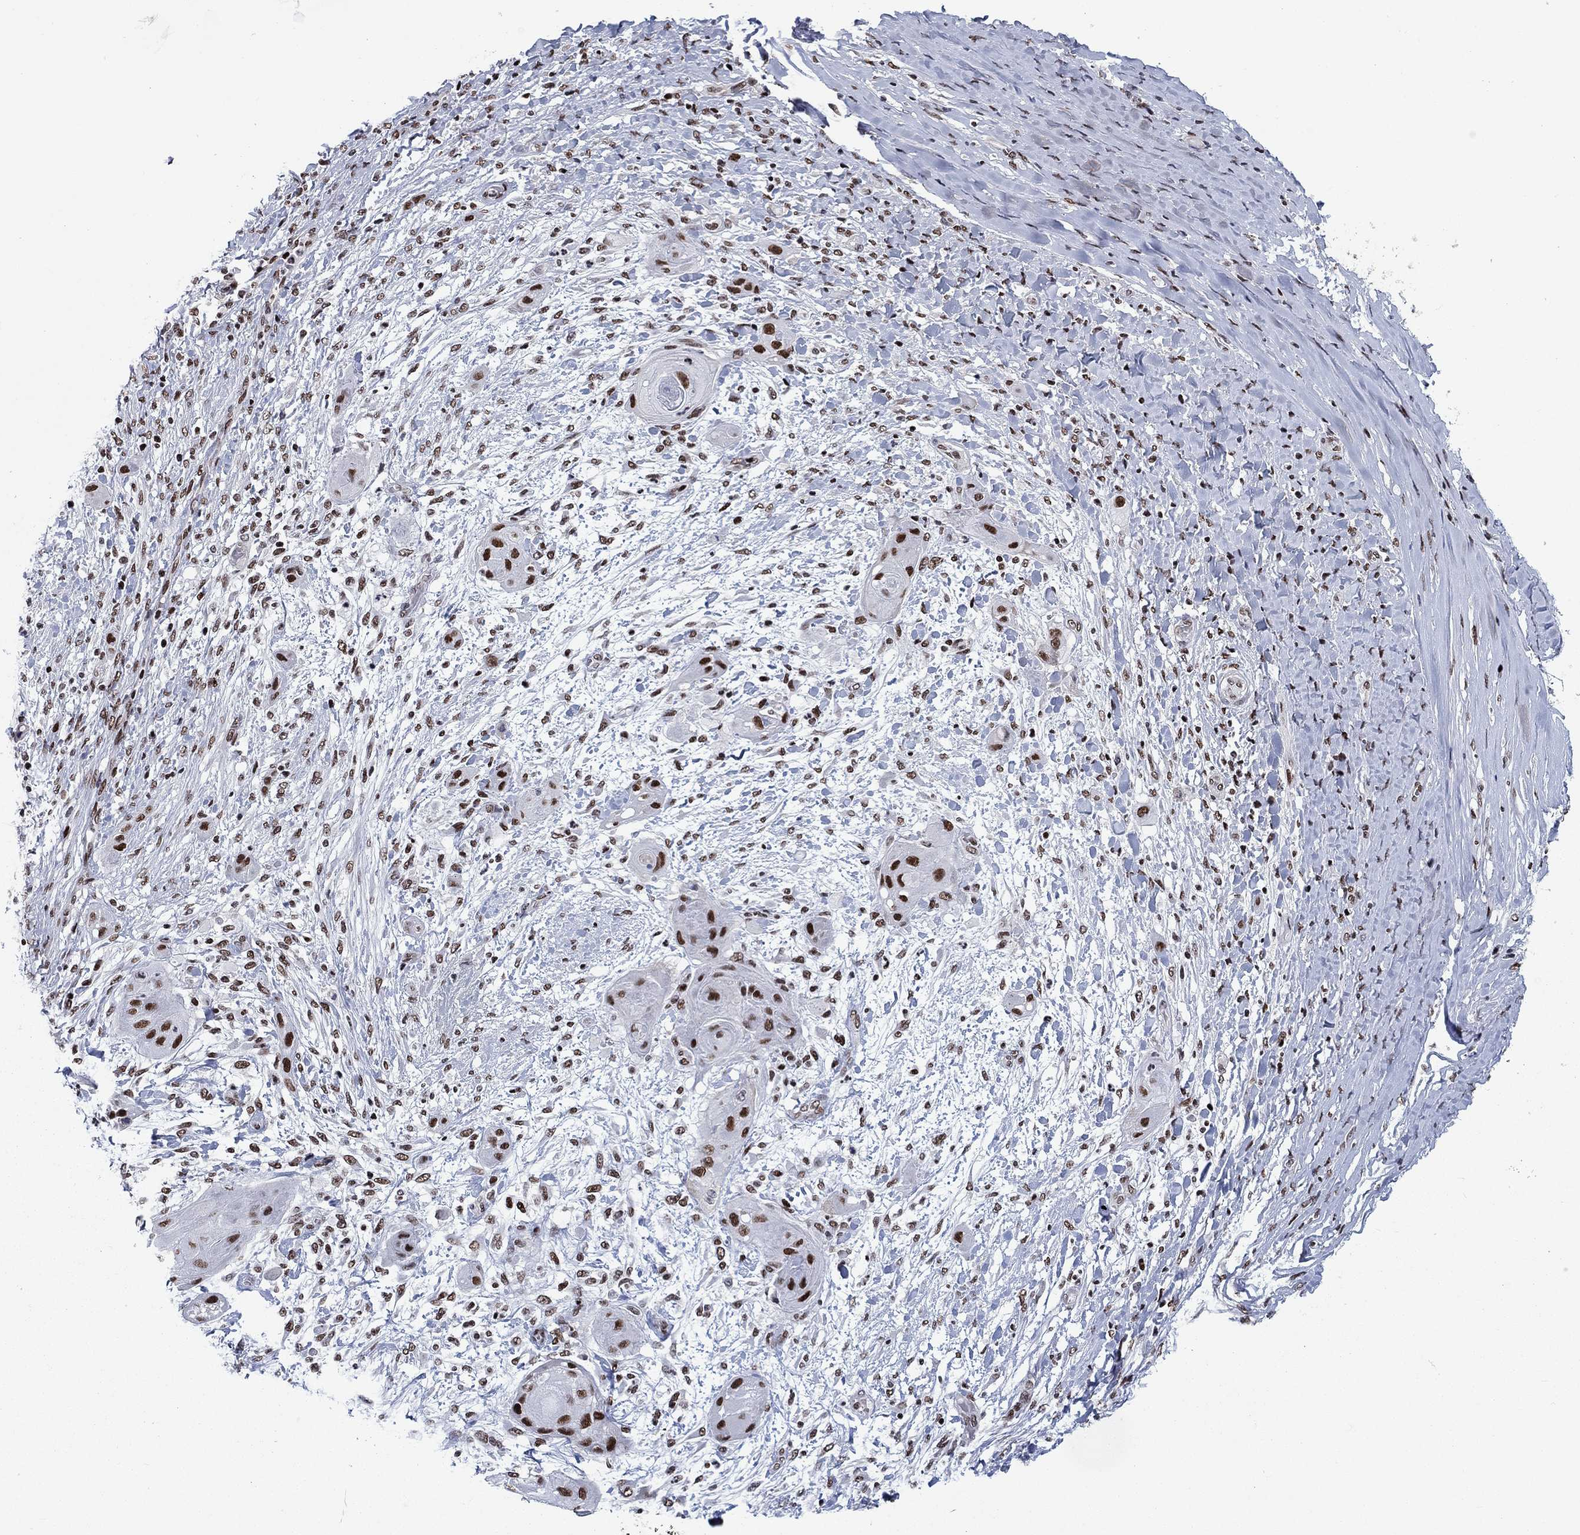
{"staining": {"intensity": "strong", "quantity": ">75%", "location": "nuclear"}, "tissue": "skin cancer", "cell_type": "Tumor cells", "image_type": "cancer", "snomed": [{"axis": "morphology", "description": "Squamous cell carcinoma, NOS"}, {"axis": "topography", "description": "Skin"}], "caption": "High-magnification brightfield microscopy of skin cancer (squamous cell carcinoma) stained with DAB (3,3'-diaminobenzidine) (brown) and counterstained with hematoxylin (blue). tumor cells exhibit strong nuclear staining is seen in approximately>75% of cells.", "gene": "RPRD1B", "patient": {"sex": "male", "age": 62}}